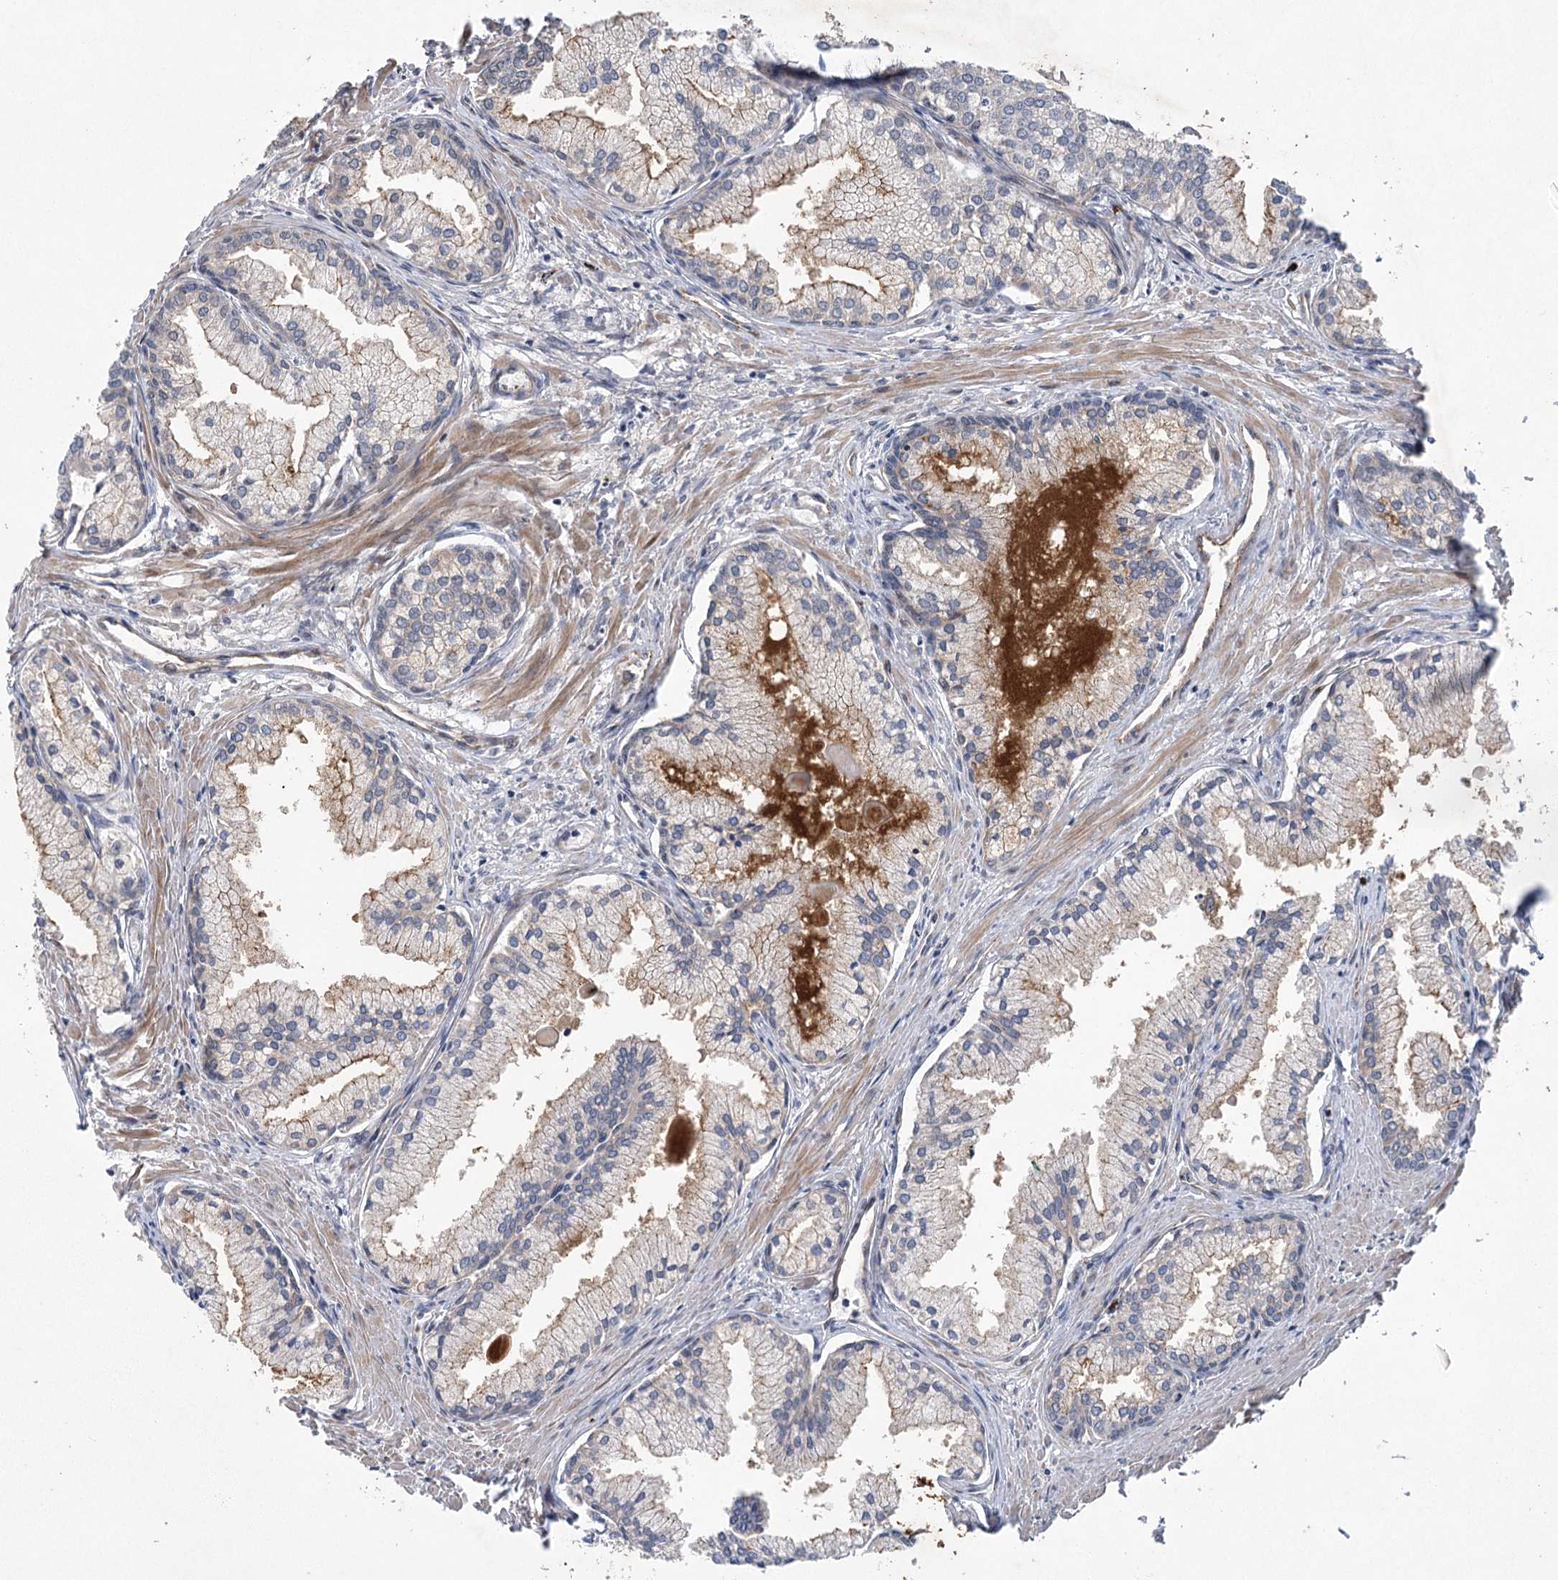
{"staining": {"intensity": "weak", "quantity": "<25%", "location": "cytoplasmic/membranous"}, "tissue": "prostate cancer", "cell_type": "Tumor cells", "image_type": "cancer", "snomed": [{"axis": "morphology", "description": "Adenocarcinoma, High grade"}, {"axis": "topography", "description": "Prostate"}], "caption": "Prostate cancer (high-grade adenocarcinoma) was stained to show a protein in brown. There is no significant expression in tumor cells. (DAB (3,3'-diaminobenzidine) immunohistochemistry (IHC) visualized using brightfield microscopy, high magnification).", "gene": "METTL24", "patient": {"sex": "male", "age": 68}}